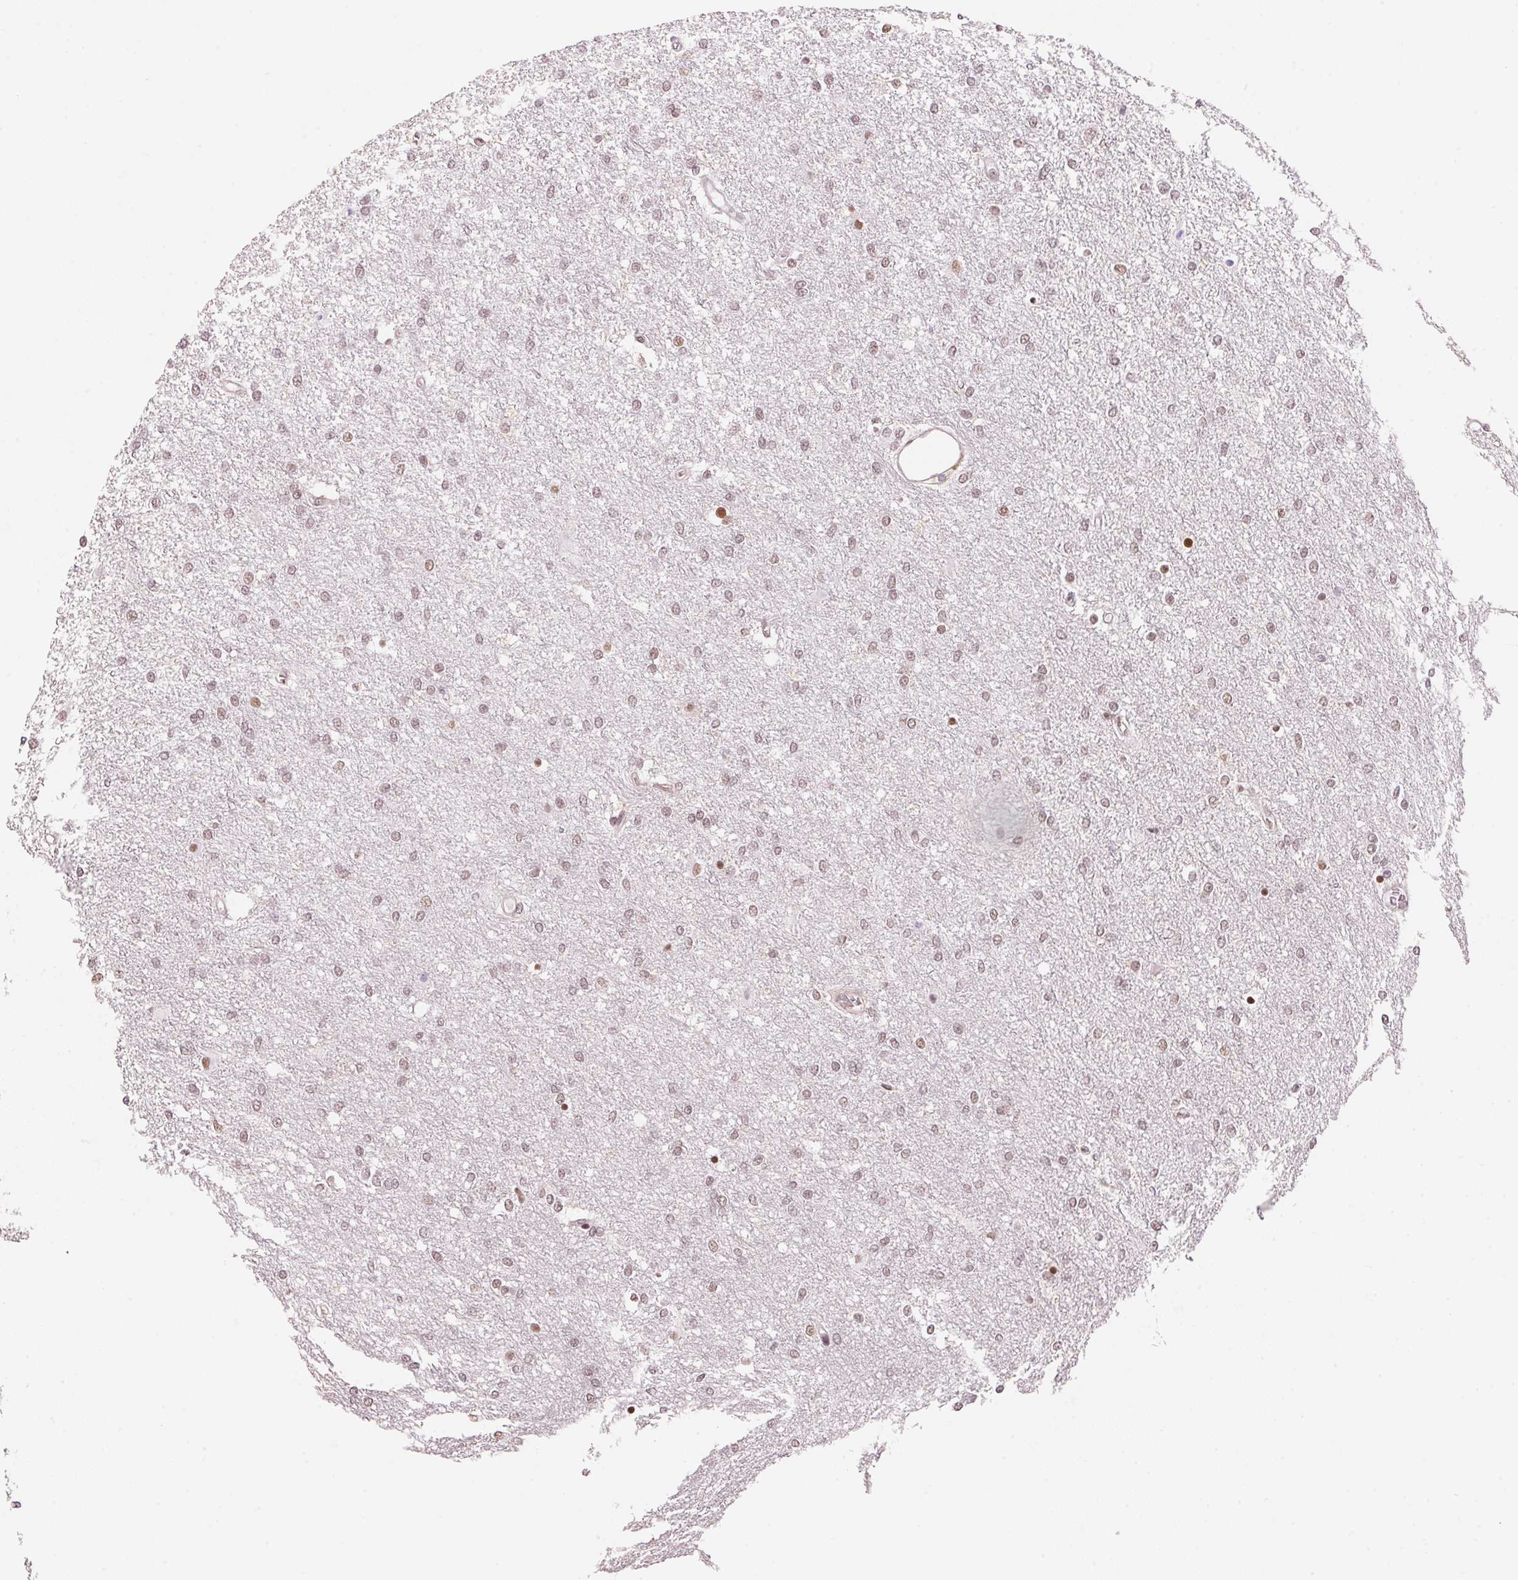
{"staining": {"intensity": "weak", "quantity": "25%-75%", "location": "nuclear"}, "tissue": "glioma", "cell_type": "Tumor cells", "image_type": "cancer", "snomed": [{"axis": "morphology", "description": "Glioma, malignant, High grade"}, {"axis": "topography", "description": "Brain"}], "caption": "Malignant high-grade glioma tissue reveals weak nuclear positivity in about 25%-75% of tumor cells", "gene": "HNRNPDL", "patient": {"sex": "female", "age": 61}}